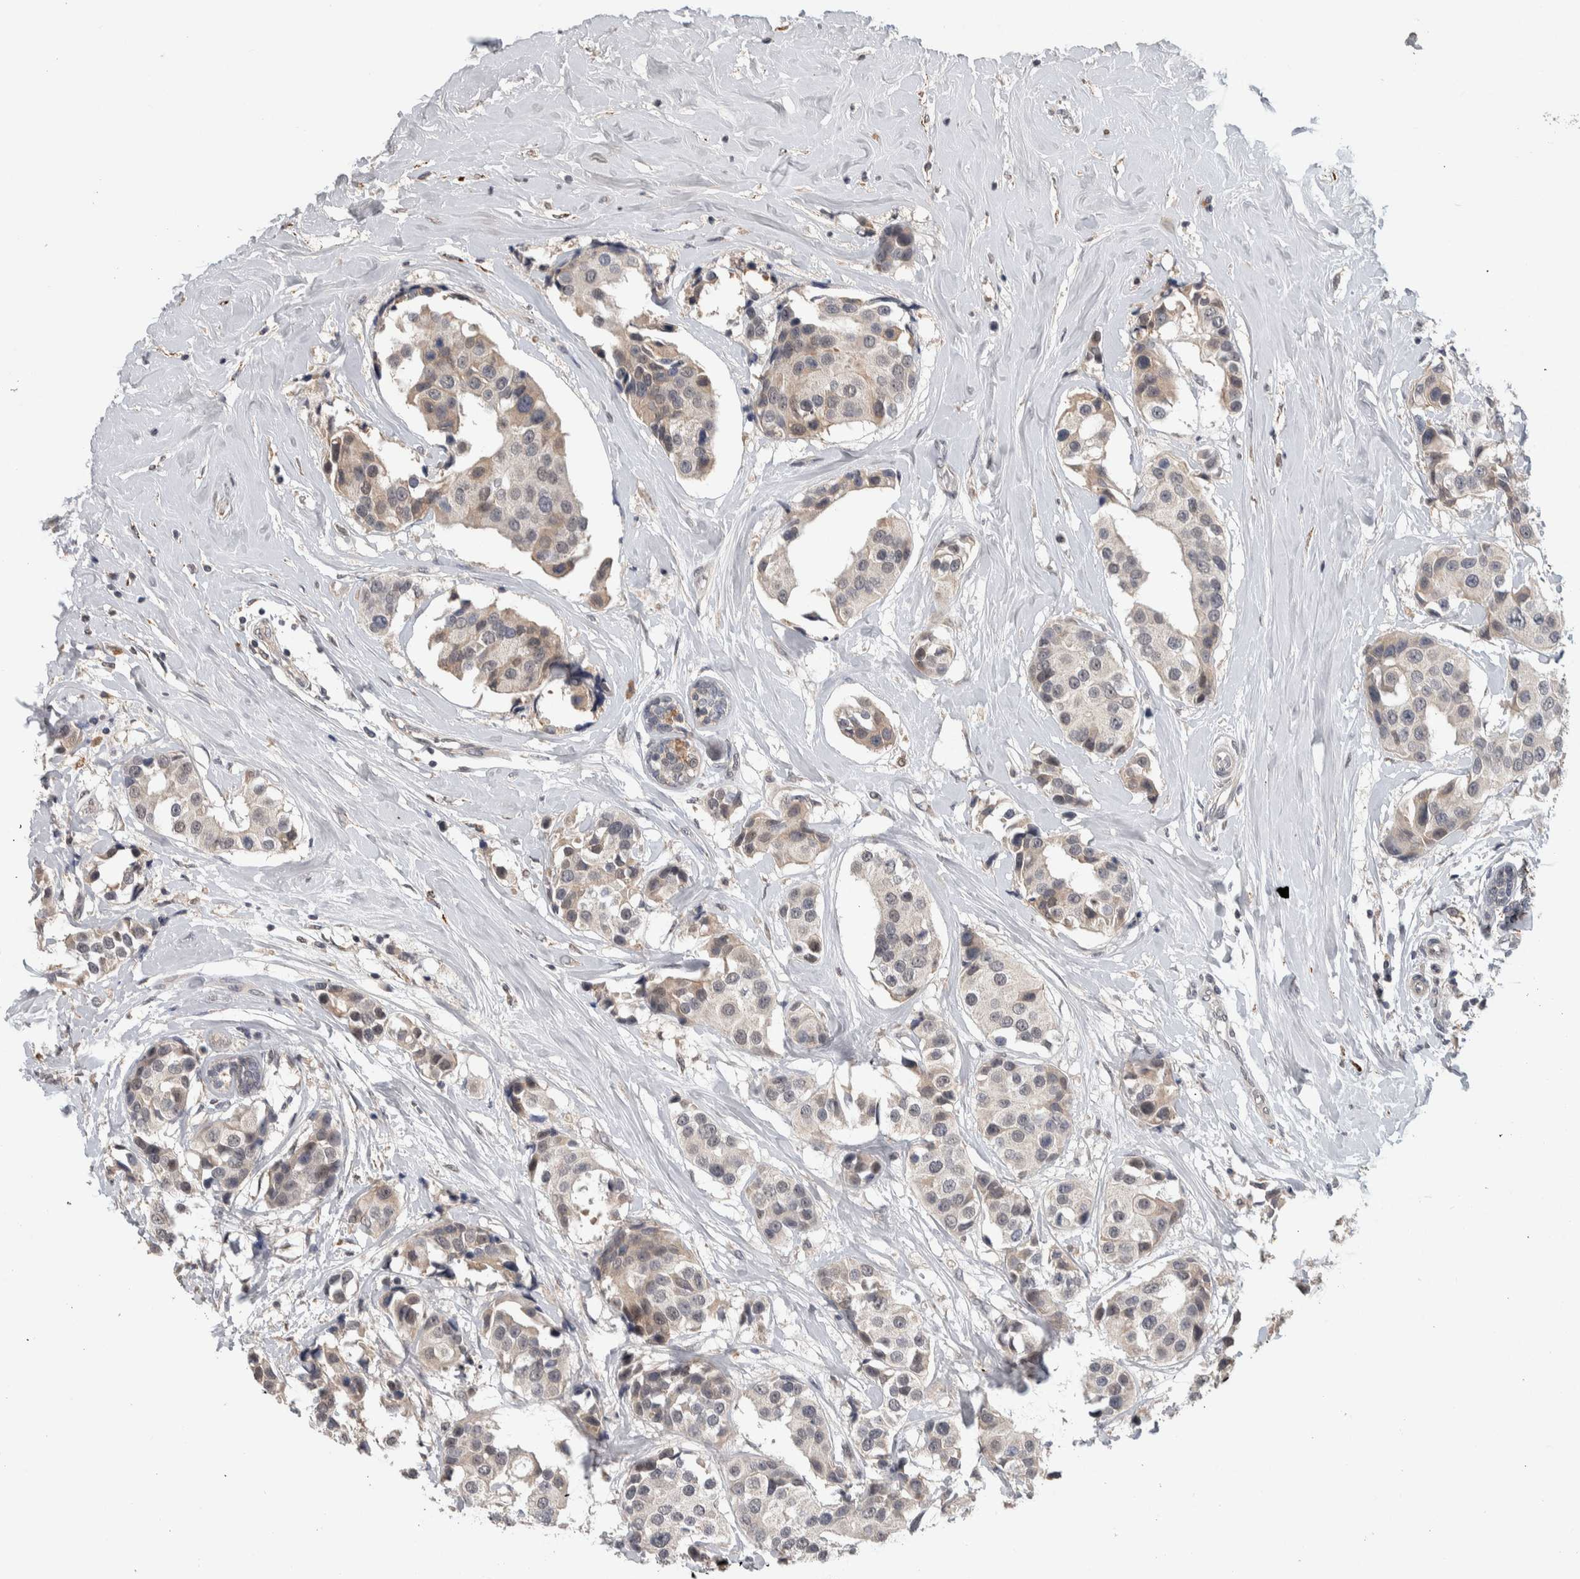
{"staining": {"intensity": "weak", "quantity": "25%-75%", "location": "cytoplasmic/membranous,nuclear"}, "tissue": "breast cancer", "cell_type": "Tumor cells", "image_type": "cancer", "snomed": [{"axis": "morphology", "description": "Normal tissue, NOS"}, {"axis": "morphology", "description": "Duct carcinoma"}, {"axis": "topography", "description": "Breast"}], "caption": "Immunohistochemistry micrograph of breast cancer stained for a protein (brown), which reveals low levels of weak cytoplasmic/membranous and nuclear staining in about 25%-75% of tumor cells.", "gene": "CHRM3", "patient": {"sex": "female", "age": 39}}